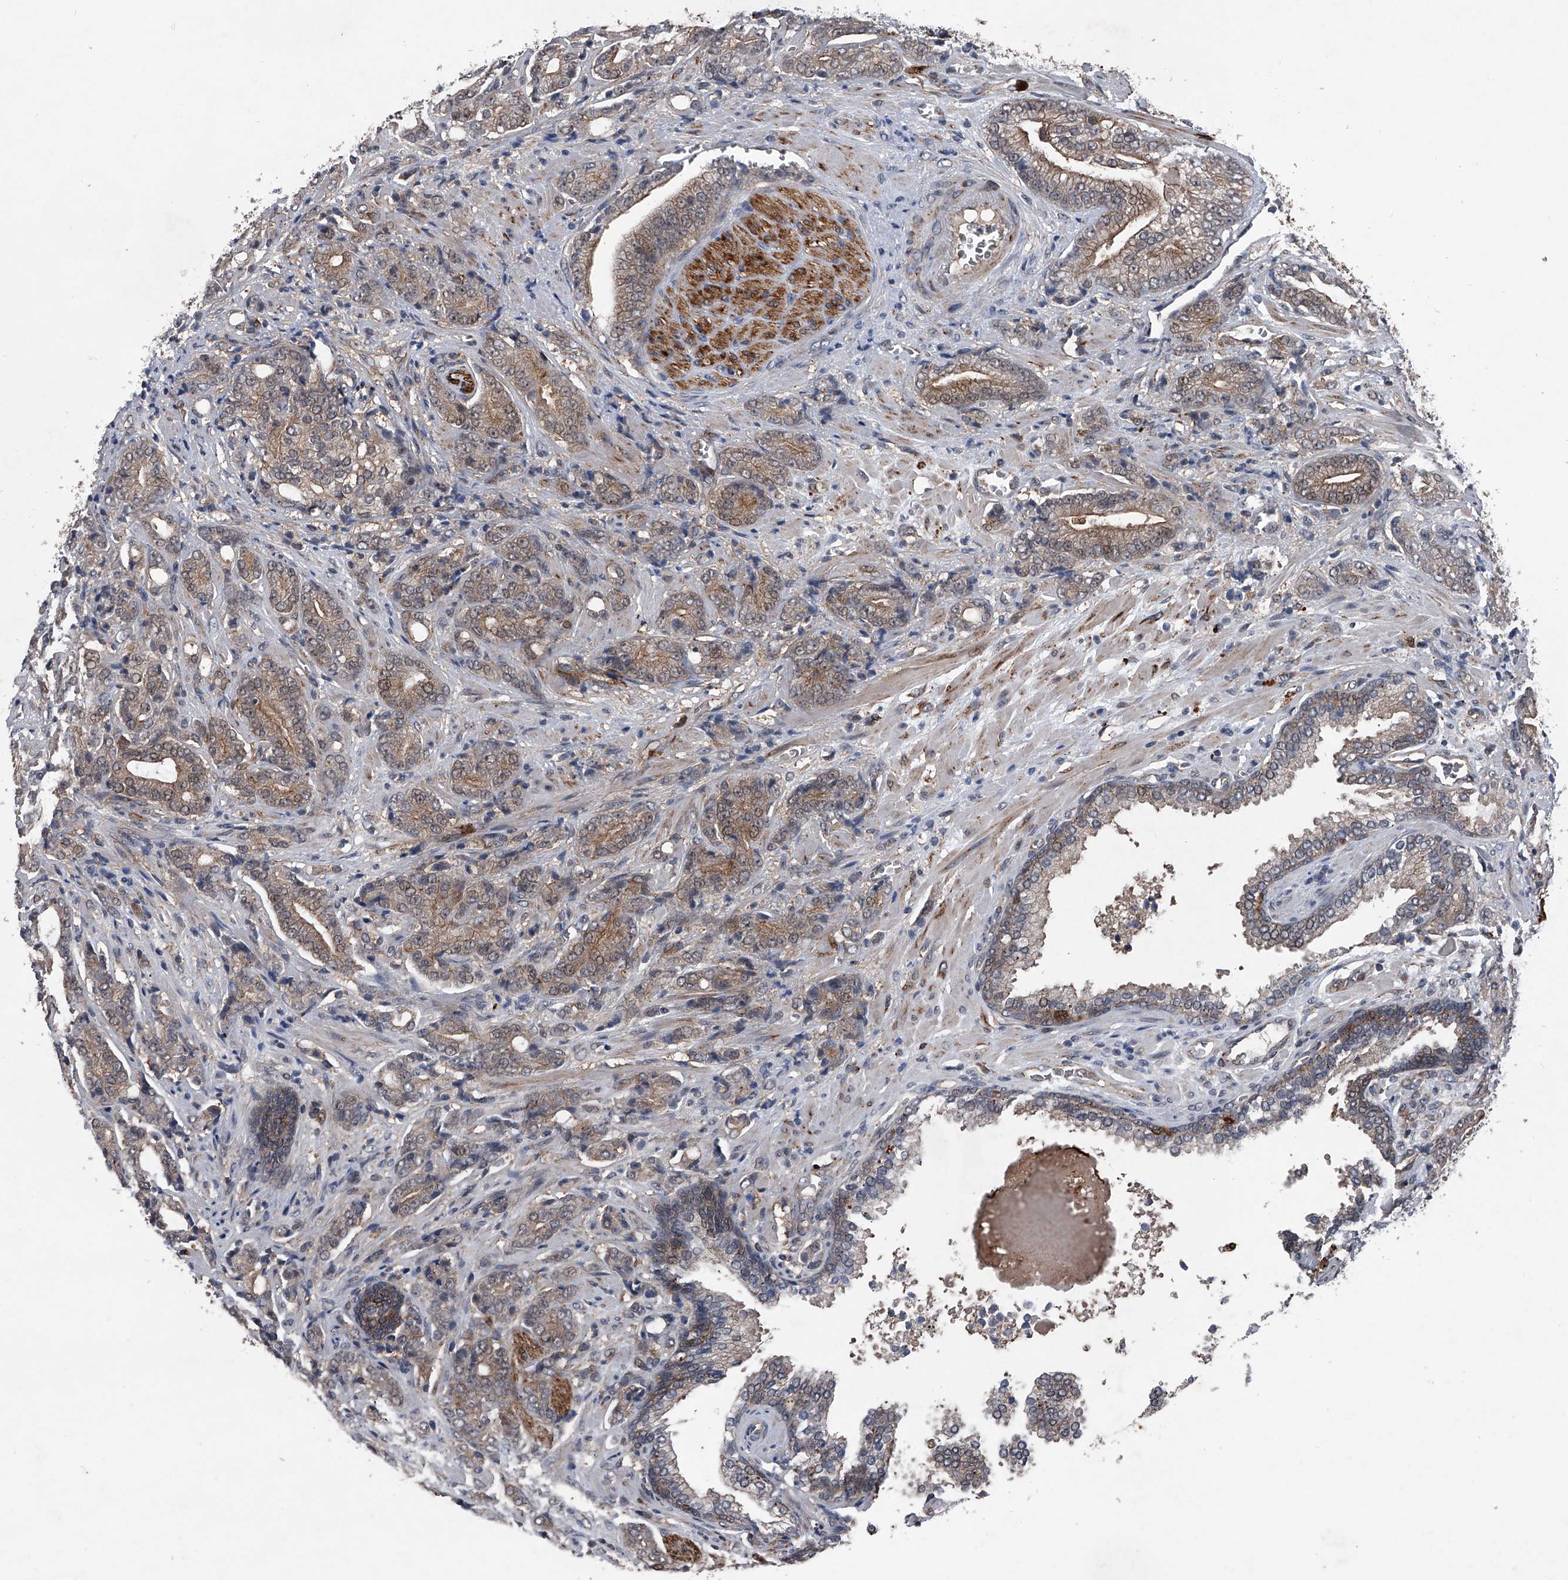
{"staining": {"intensity": "moderate", "quantity": ">75%", "location": "cytoplasmic/membranous,nuclear"}, "tissue": "prostate cancer", "cell_type": "Tumor cells", "image_type": "cancer", "snomed": [{"axis": "morphology", "description": "Adenocarcinoma, High grade"}, {"axis": "topography", "description": "Prostate"}], "caption": "A histopathology image of human prostate high-grade adenocarcinoma stained for a protein shows moderate cytoplasmic/membranous and nuclear brown staining in tumor cells. (IHC, brightfield microscopy, high magnification).", "gene": "MAPKAP1", "patient": {"sex": "male", "age": 57}}